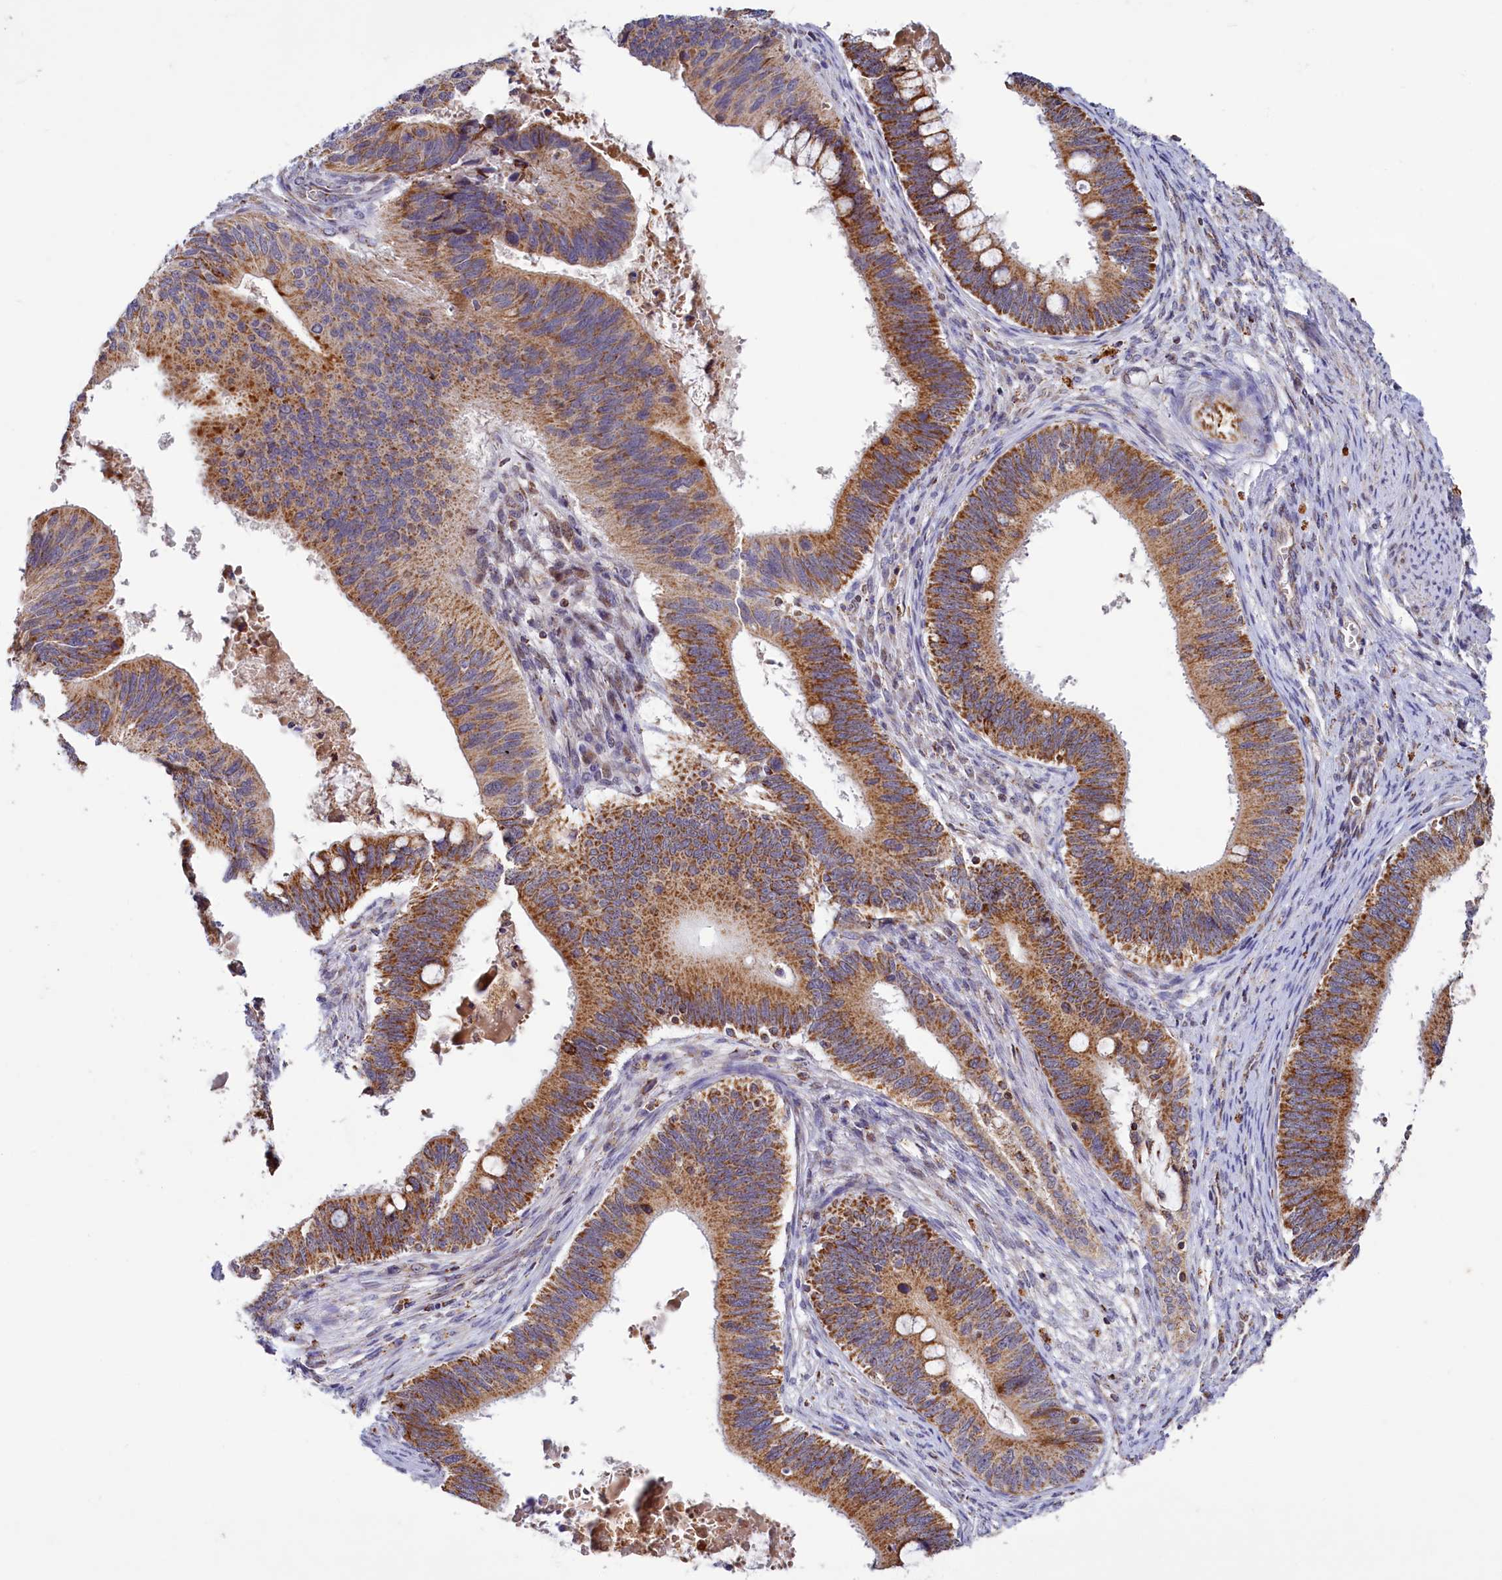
{"staining": {"intensity": "moderate", "quantity": ">75%", "location": "cytoplasmic/membranous"}, "tissue": "cervical cancer", "cell_type": "Tumor cells", "image_type": "cancer", "snomed": [{"axis": "morphology", "description": "Adenocarcinoma, NOS"}, {"axis": "topography", "description": "Cervix"}], "caption": "Moderate cytoplasmic/membranous protein staining is present in about >75% of tumor cells in adenocarcinoma (cervical). Ihc stains the protein of interest in brown and the nuclei are stained blue.", "gene": "DYNC2H1", "patient": {"sex": "female", "age": 42}}